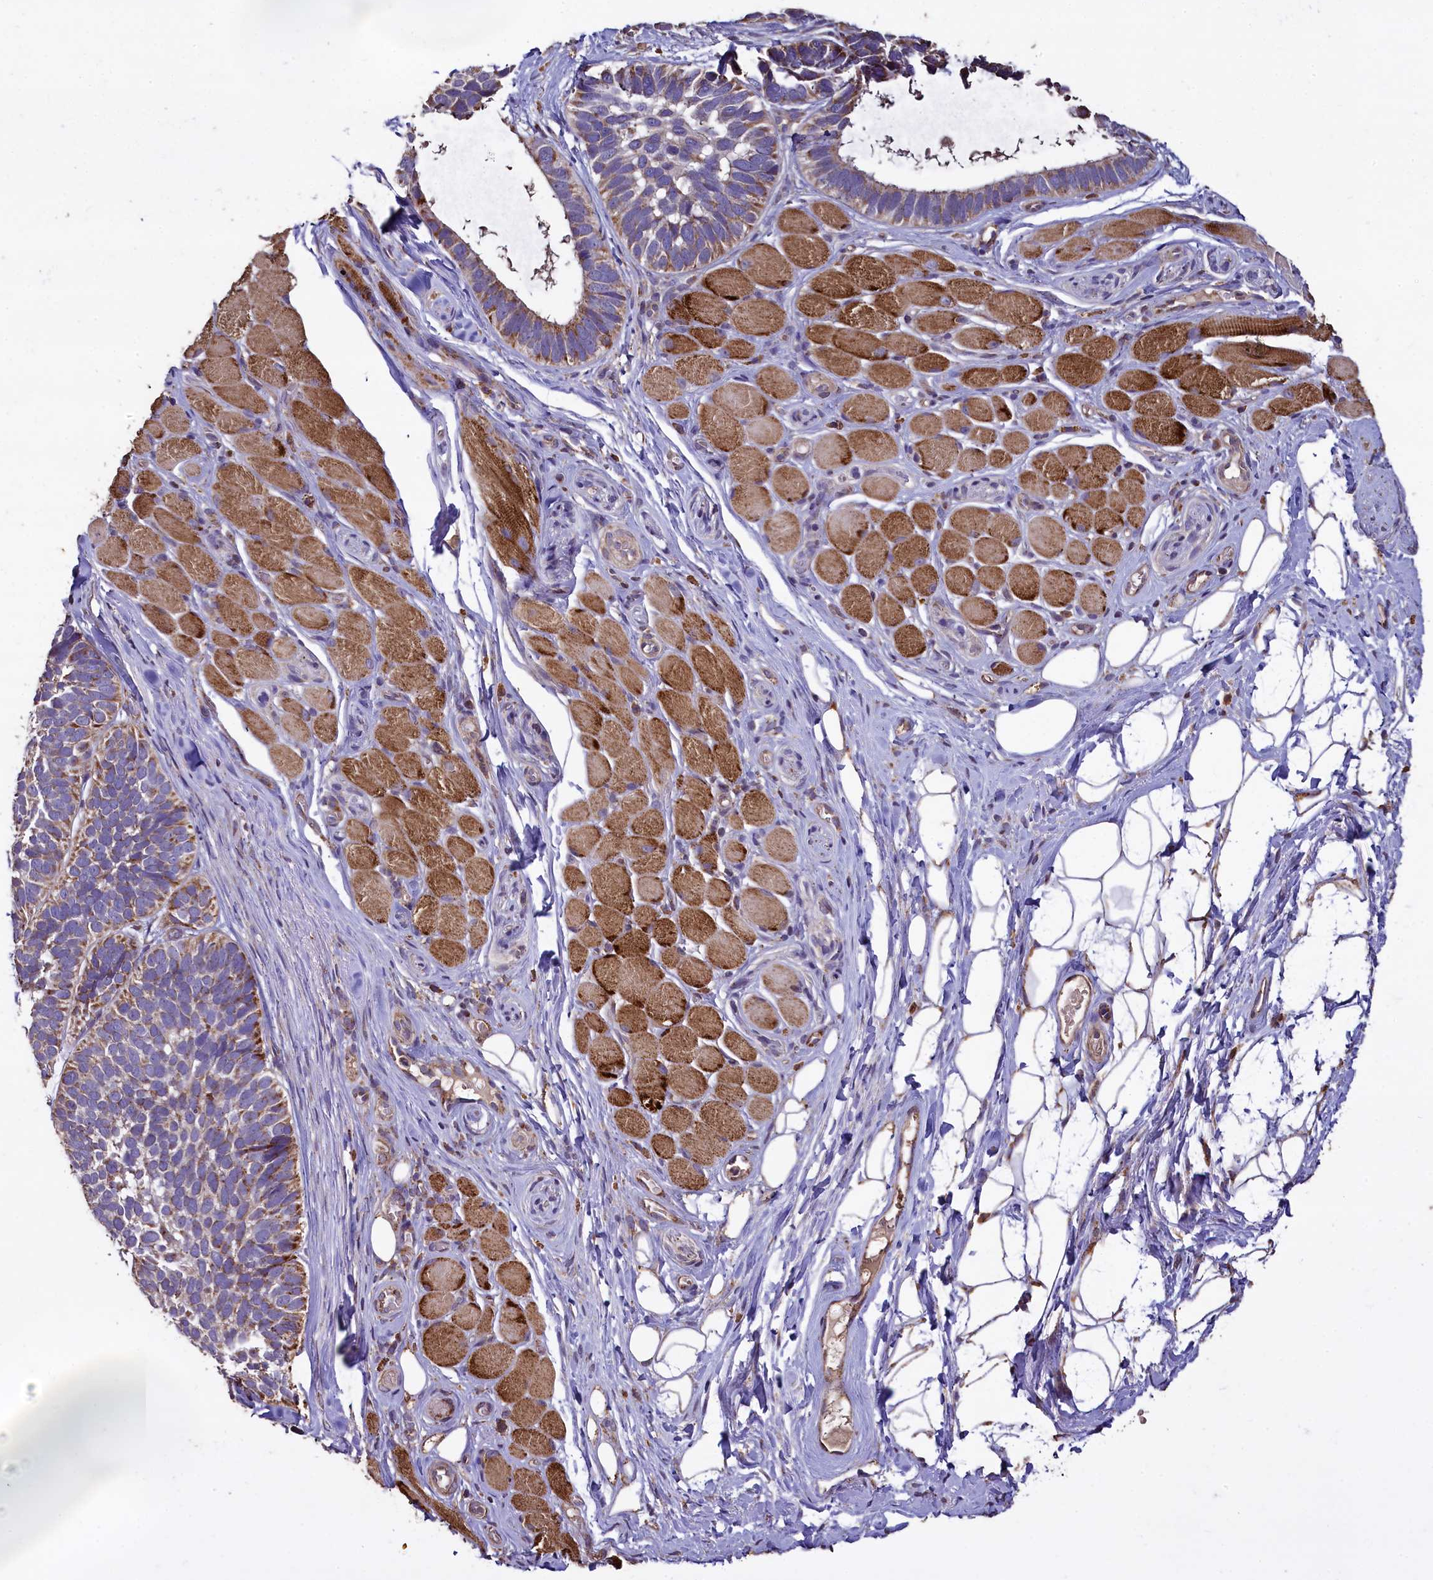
{"staining": {"intensity": "moderate", "quantity": ">75%", "location": "cytoplasmic/membranous"}, "tissue": "skin cancer", "cell_type": "Tumor cells", "image_type": "cancer", "snomed": [{"axis": "morphology", "description": "Basal cell carcinoma"}, {"axis": "topography", "description": "Skin"}], "caption": "Protein expression analysis of skin cancer (basal cell carcinoma) displays moderate cytoplasmic/membranous expression in about >75% of tumor cells.", "gene": "COQ9", "patient": {"sex": "male", "age": 62}}